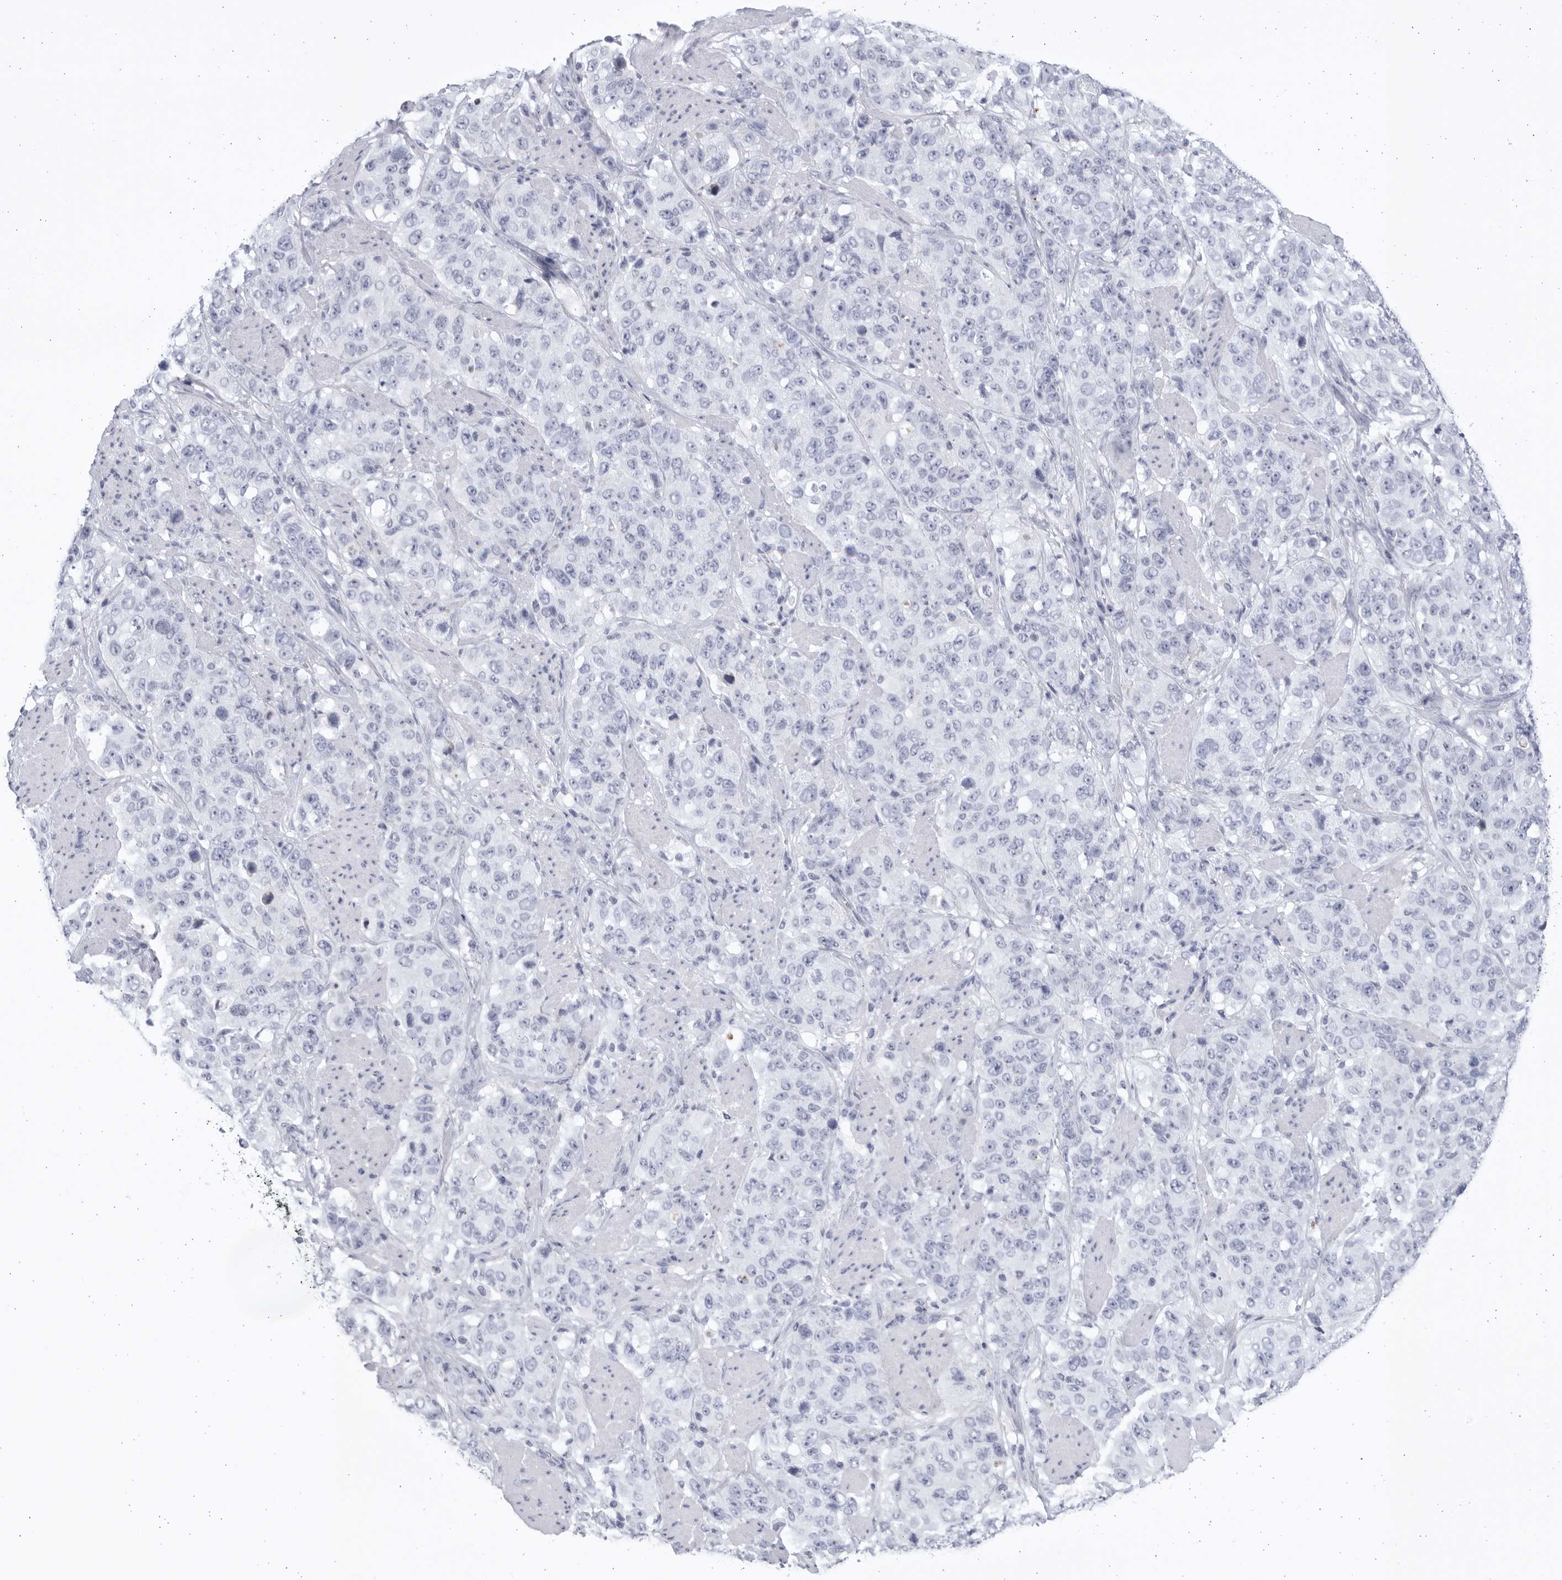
{"staining": {"intensity": "negative", "quantity": "none", "location": "none"}, "tissue": "stomach cancer", "cell_type": "Tumor cells", "image_type": "cancer", "snomed": [{"axis": "morphology", "description": "Adenocarcinoma, NOS"}, {"axis": "topography", "description": "Stomach"}], "caption": "Immunohistochemistry (IHC) of human stomach cancer (adenocarcinoma) exhibits no expression in tumor cells. (Stains: DAB immunohistochemistry (IHC) with hematoxylin counter stain, Microscopy: brightfield microscopy at high magnification).", "gene": "CCDC181", "patient": {"sex": "male", "age": 48}}